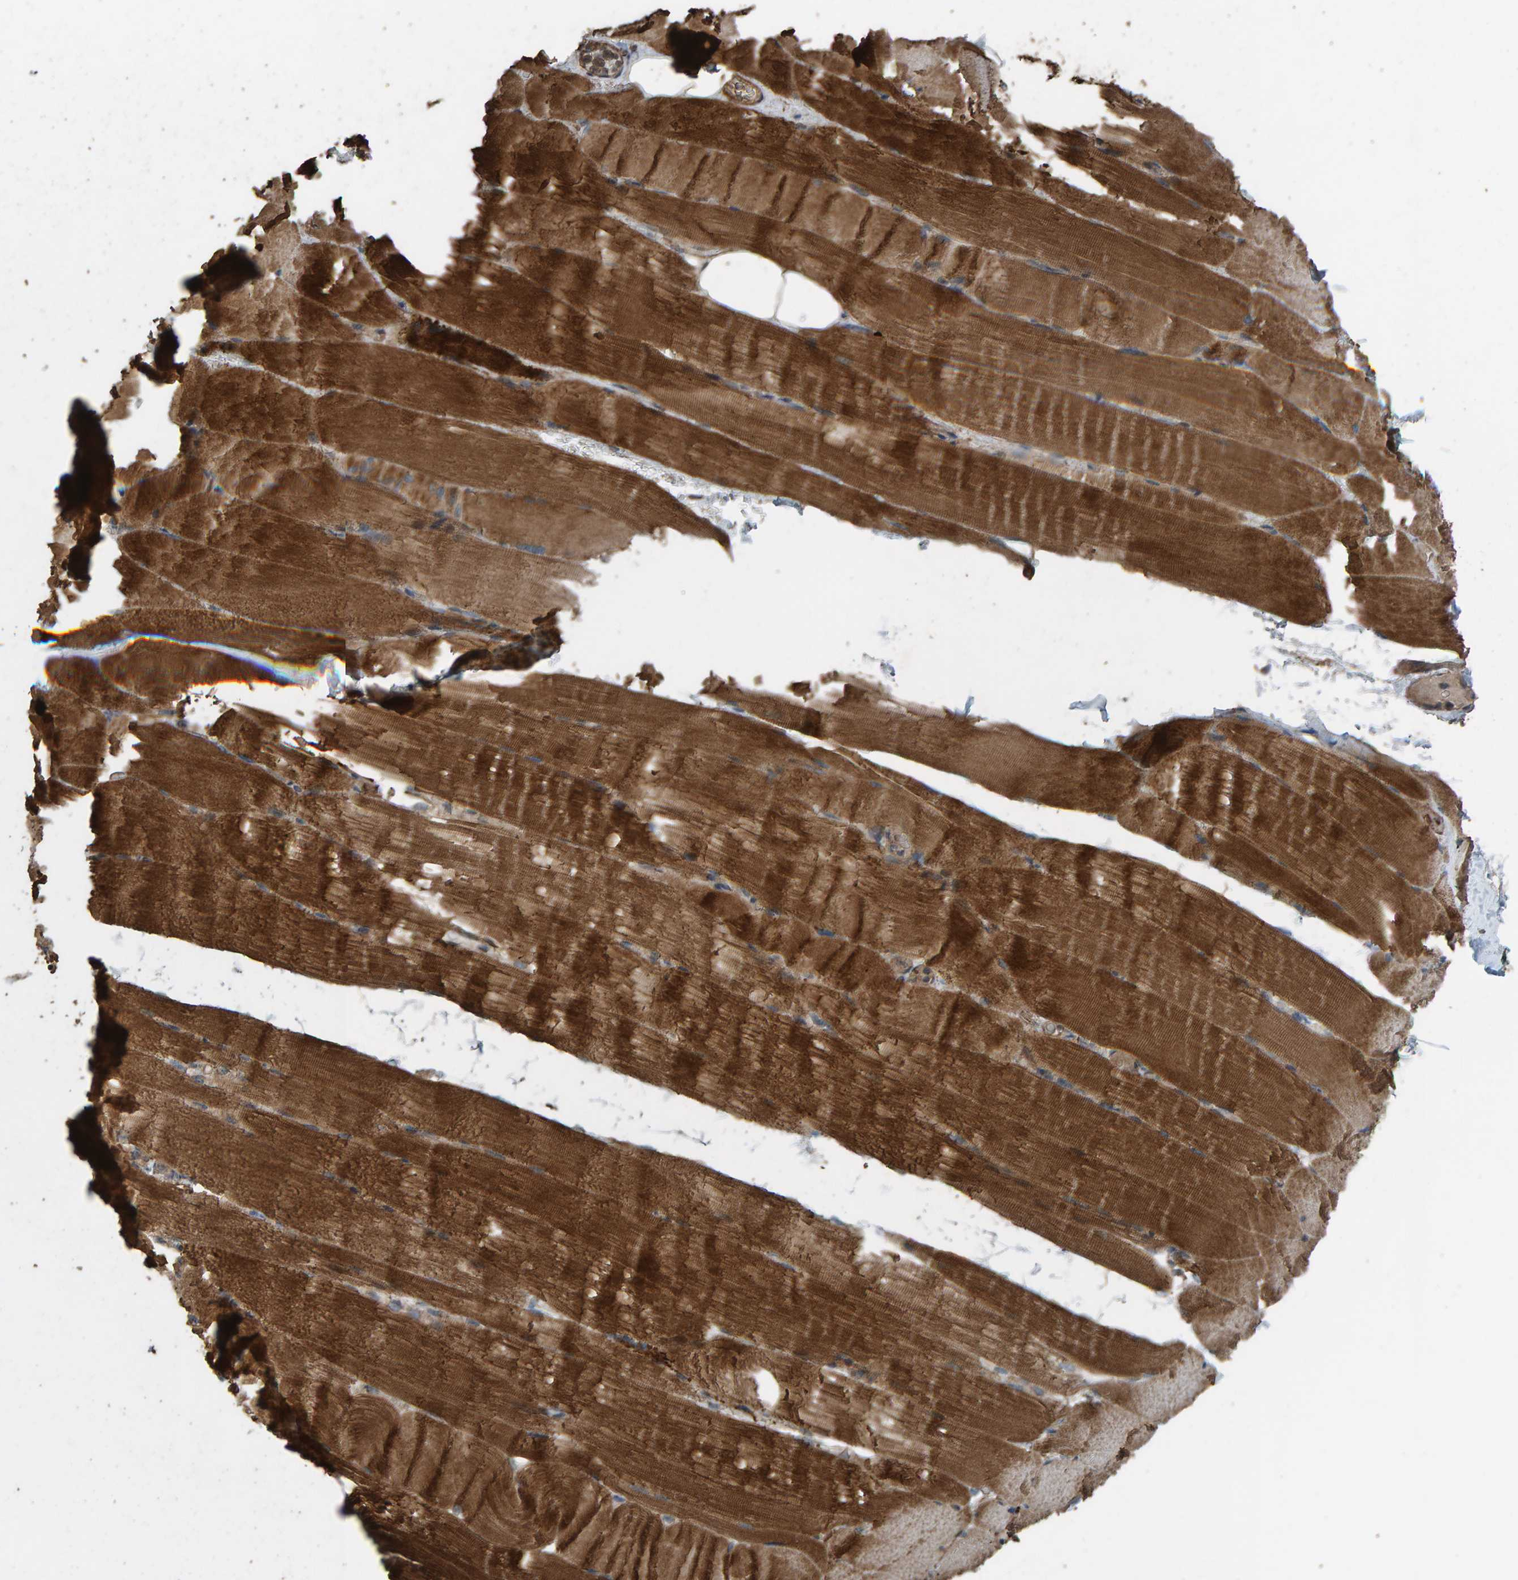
{"staining": {"intensity": "strong", "quantity": ">75%", "location": "cytoplasmic/membranous"}, "tissue": "skeletal muscle", "cell_type": "Myocytes", "image_type": "normal", "snomed": [{"axis": "morphology", "description": "Normal tissue, NOS"}, {"axis": "topography", "description": "Skeletal muscle"}, {"axis": "topography", "description": "Parathyroid gland"}], "caption": "Protein expression by immunohistochemistry (IHC) exhibits strong cytoplasmic/membranous positivity in about >75% of myocytes in unremarkable skeletal muscle.", "gene": "DUS1L", "patient": {"sex": "female", "age": 37}}